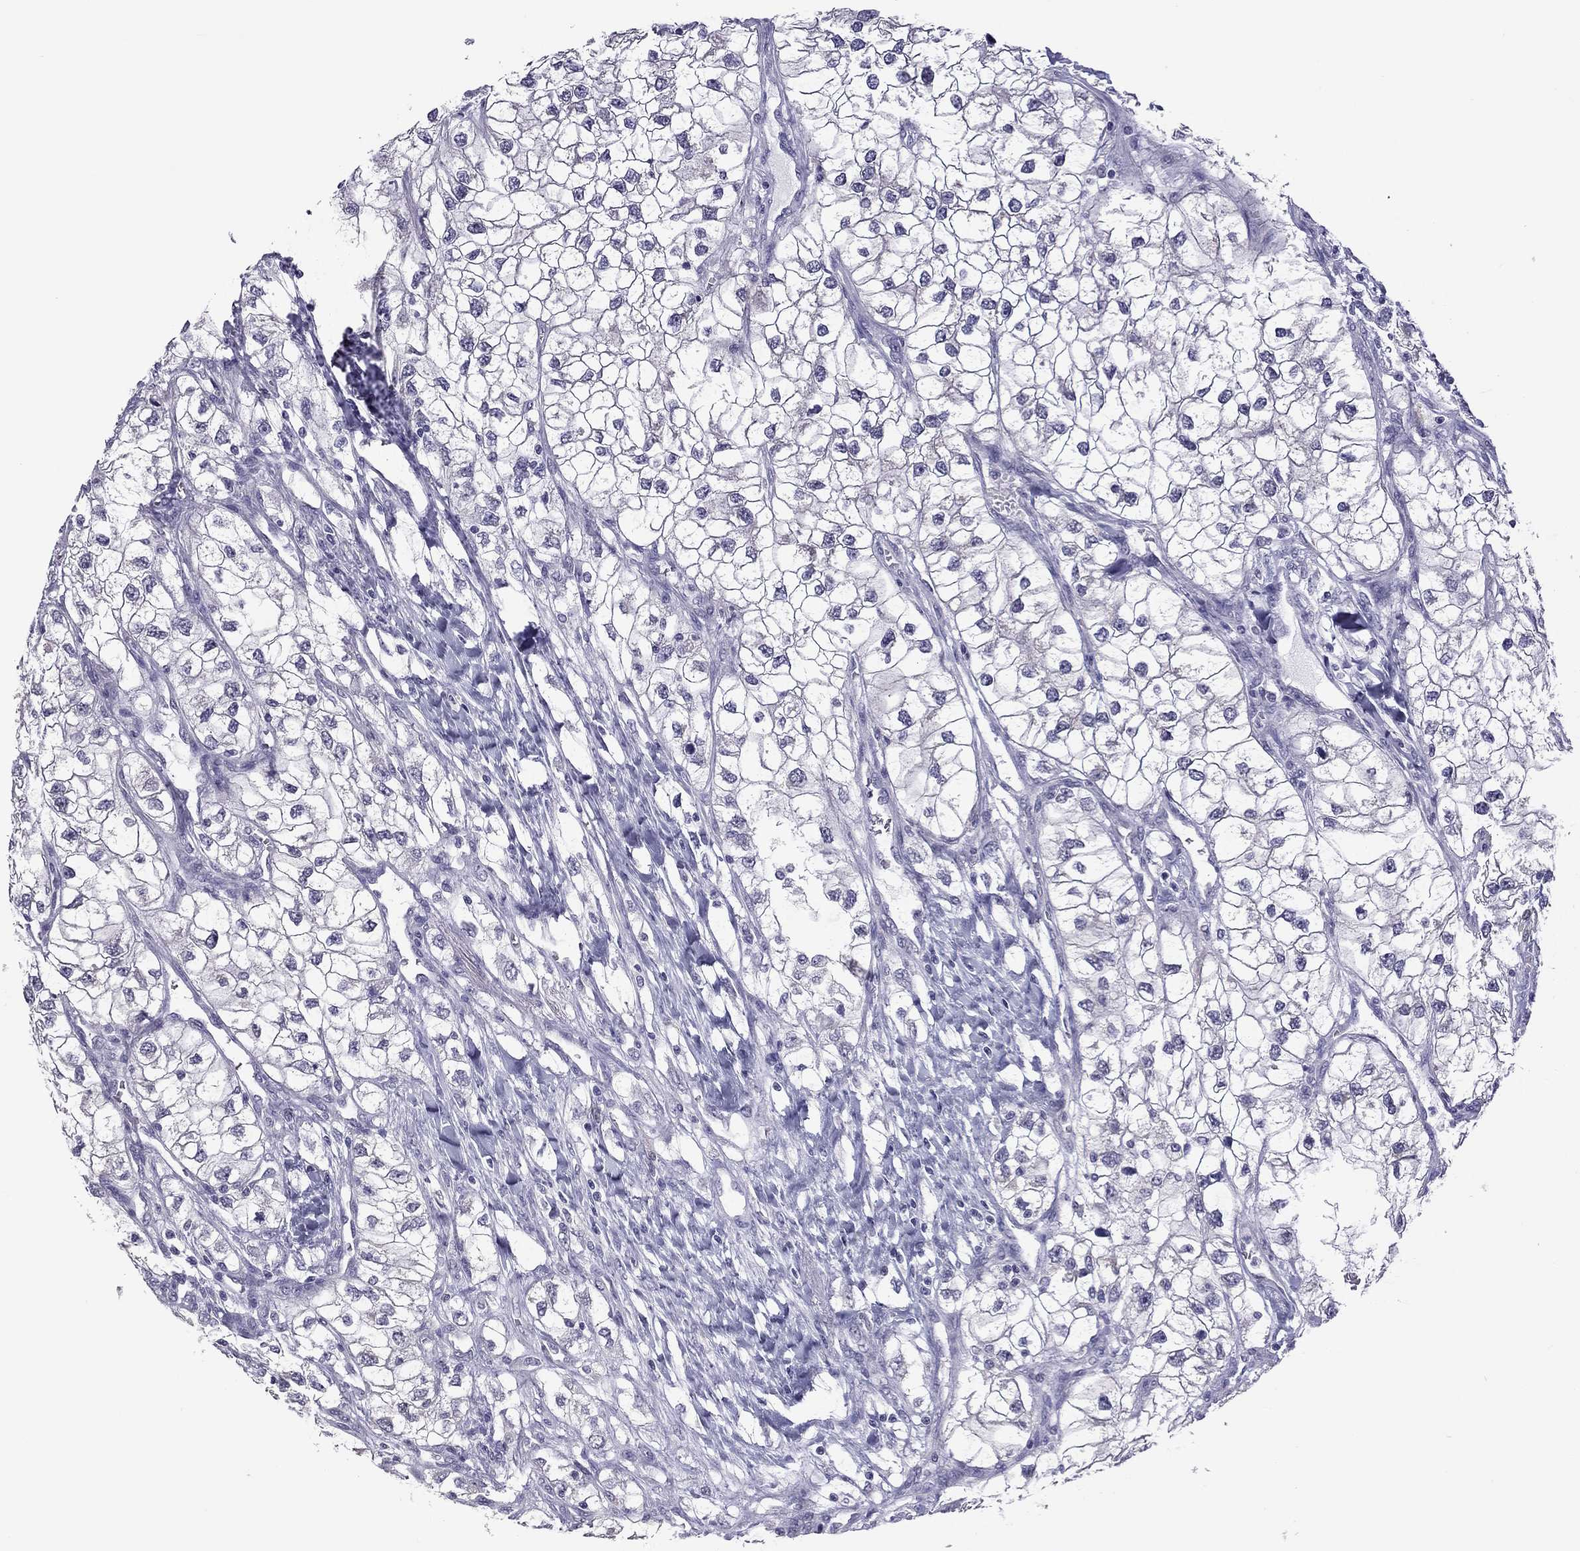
{"staining": {"intensity": "negative", "quantity": "none", "location": "none"}, "tissue": "renal cancer", "cell_type": "Tumor cells", "image_type": "cancer", "snomed": [{"axis": "morphology", "description": "Adenocarcinoma, NOS"}, {"axis": "topography", "description": "Kidney"}], "caption": "DAB (3,3'-diaminobenzidine) immunohistochemical staining of adenocarcinoma (renal) reveals no significant staining in tumor cells. (DAB (3,3'-diaminobenzidine) immunohistochemistry (IHC) with hematoxylin counter stain).", "gene": "PPP1R3A", "patient": {"sex": "male", "age": 59}}